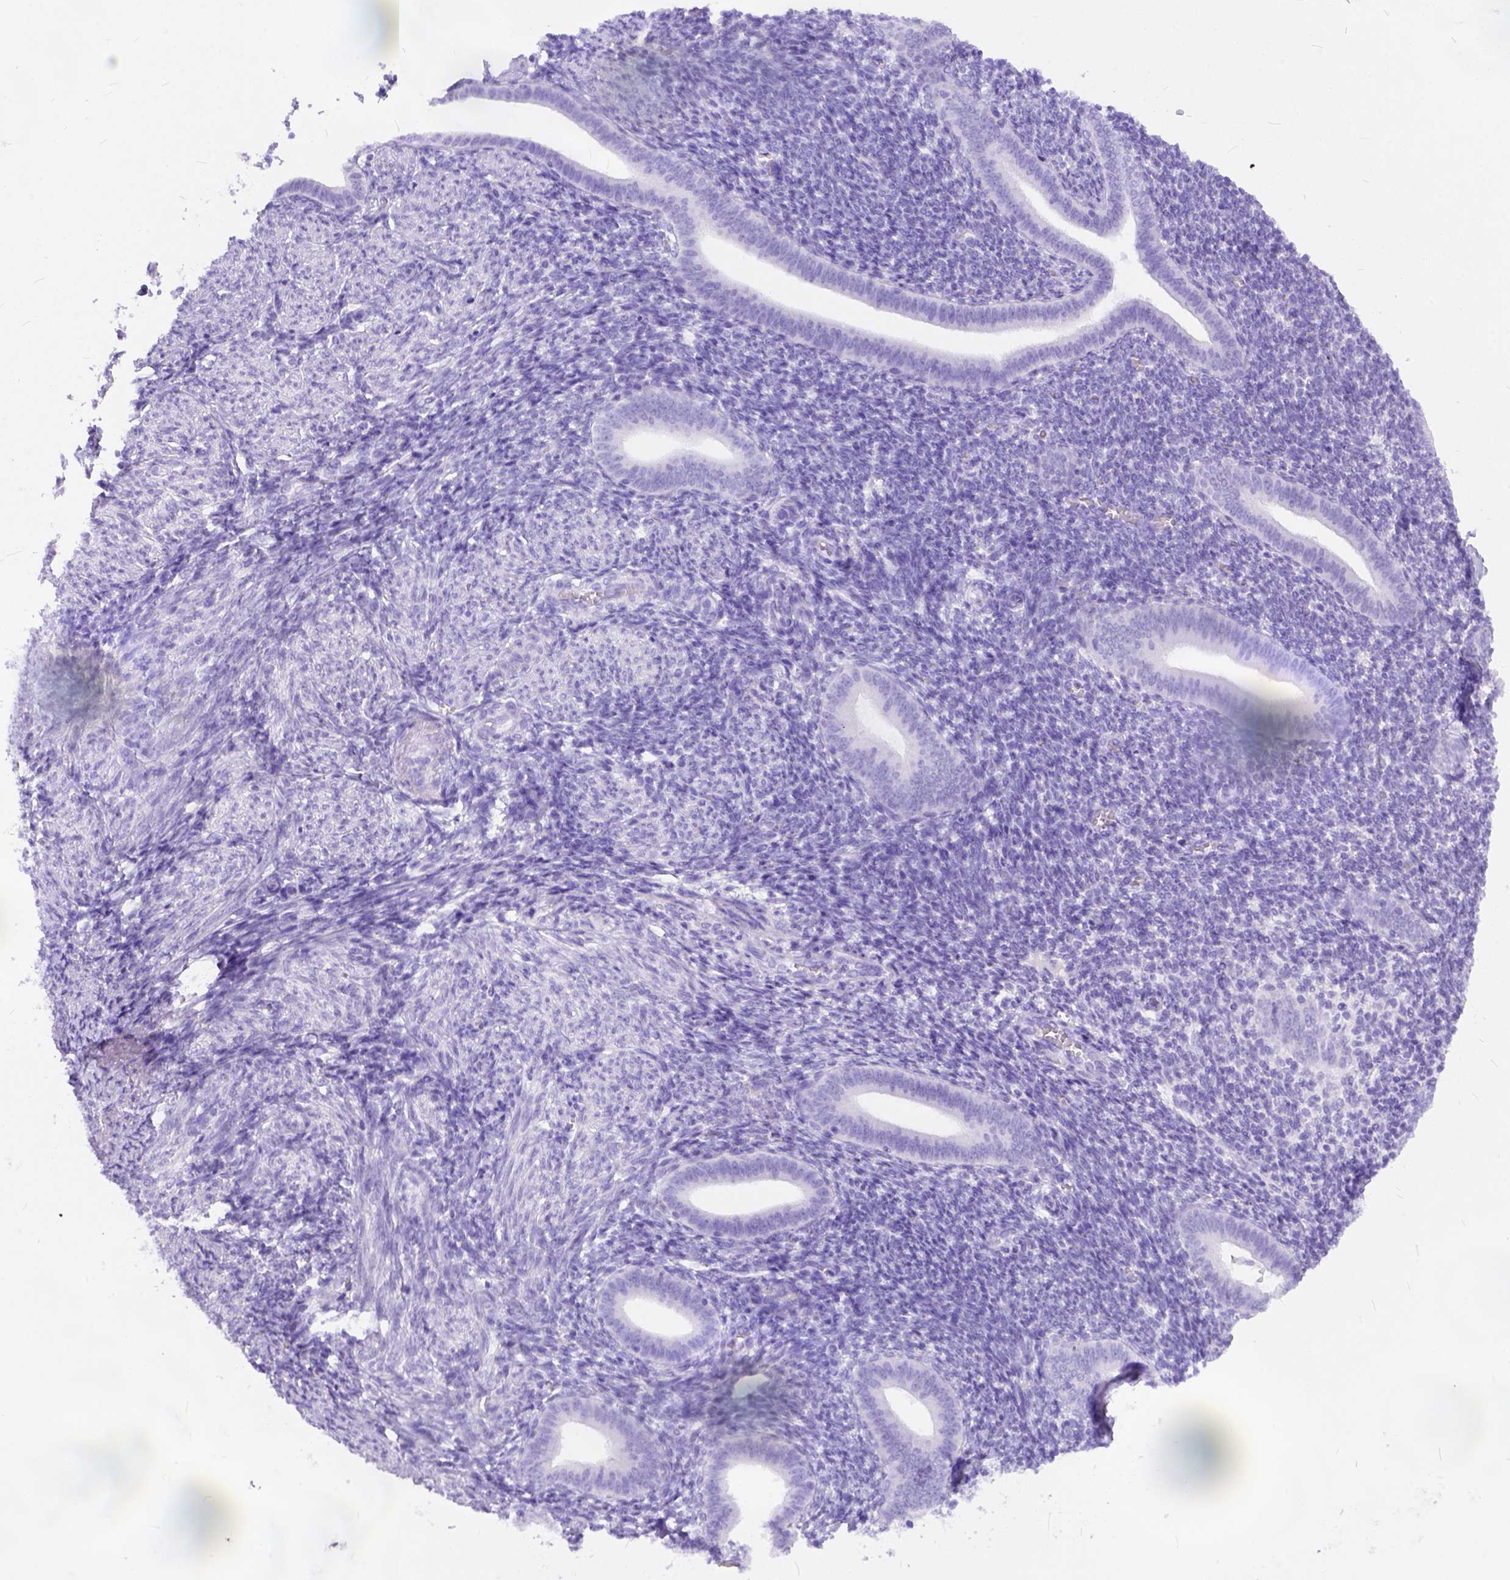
{"staining": {"intensity": "negative", "quantity": "none", "location": "none"}, "tissue": "endometrium", "cell_type": "Cells in endometrial stroma", "image_type": "normal", "snomed": [{"axis": "morphology", "description": "Normal tissue, NOS"}, {"axis": "topography", "description": "Endometrium"}], "caption": "IHC of unremarkable human endometrium displays no positivity in cells in endometrial stroma.", "gene": "C1QTNF3", "patient": {"sex": "female", "age": 25}}